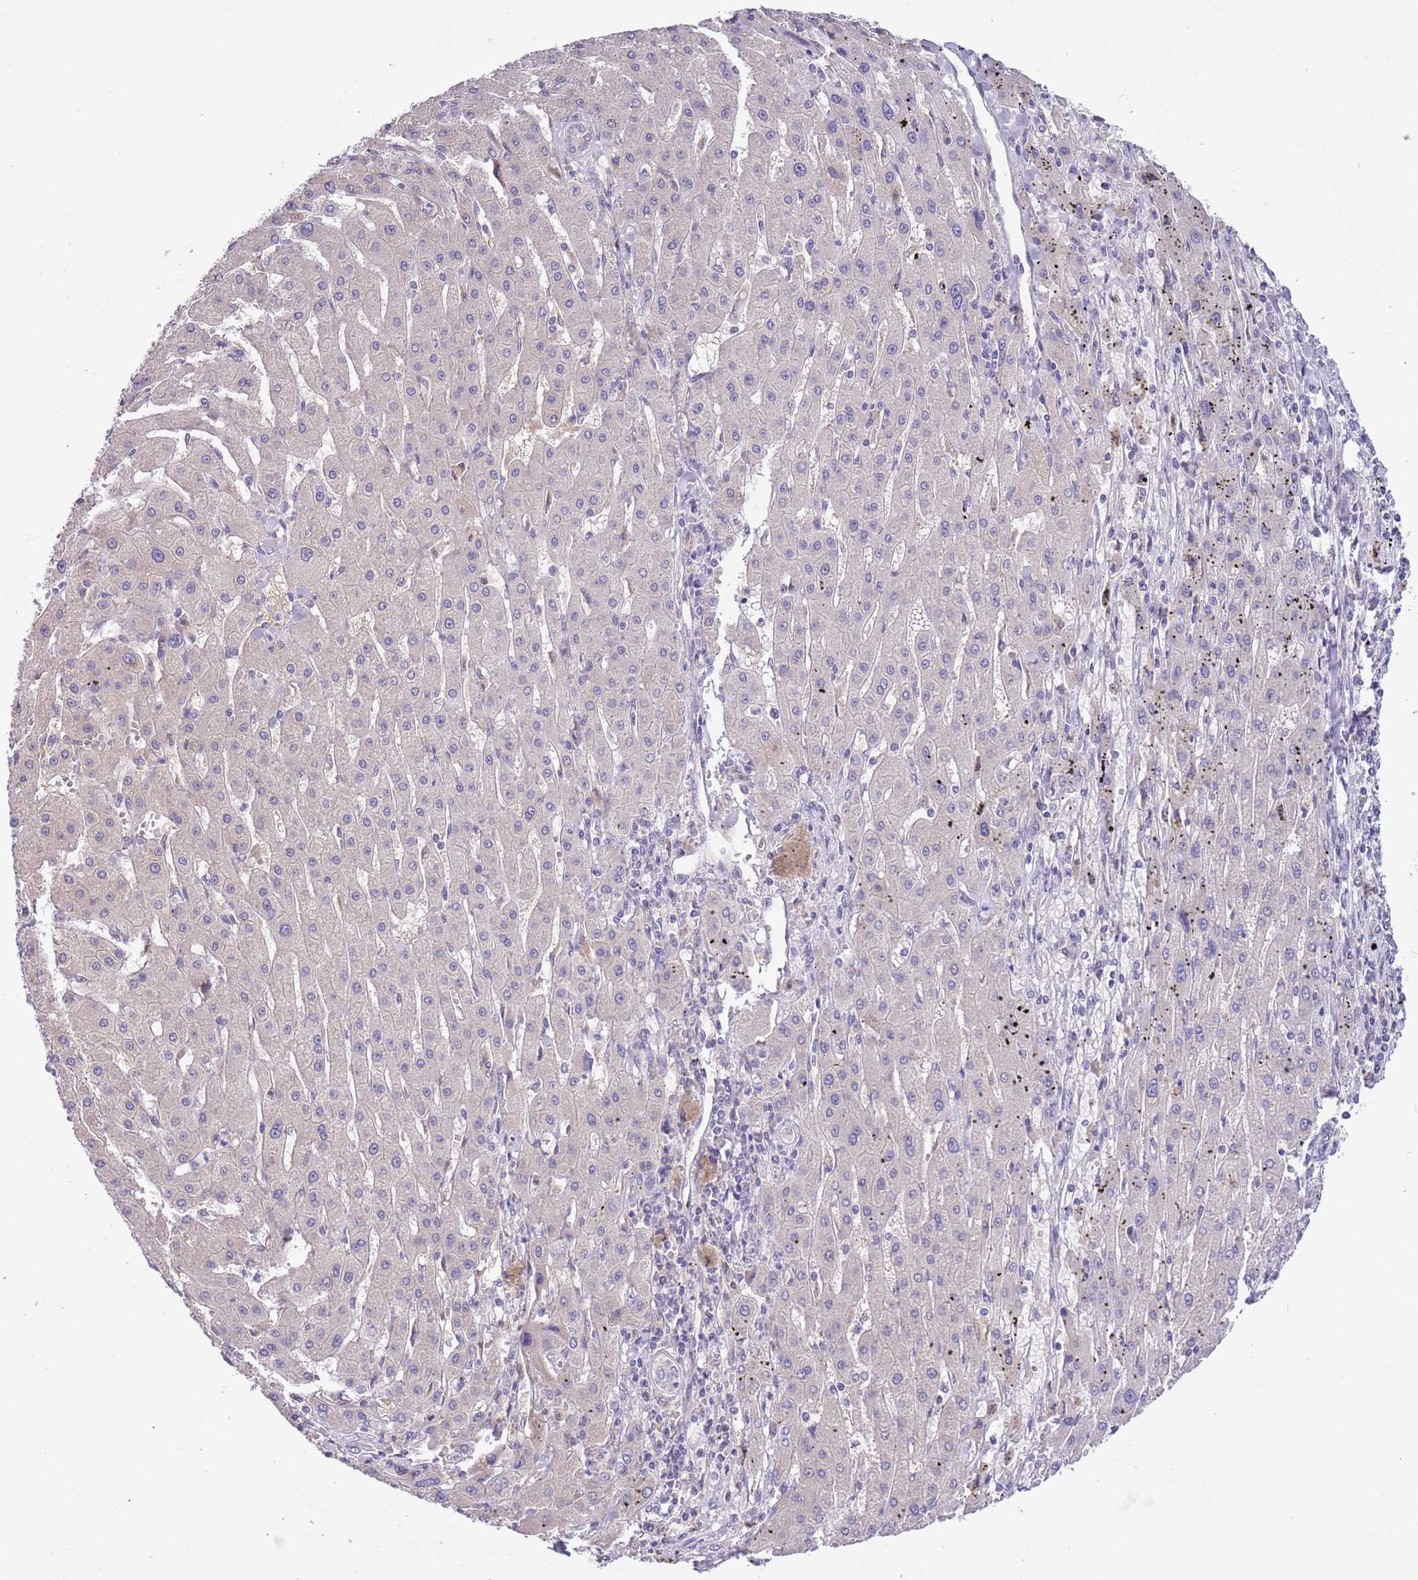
{"staining": {"intensity": "negative", "quantity": "none", "location": "none"}, "tissue": "liver cancer", "cell_type": "Tumor cells", "image_type": "cancer", "snomed": [{"axis": "morphology", "description": "Carcinoma, Hepatocellular, NOS"}, {"axis": "topography", "description": "Liver"}], "caption": "The immunohistochemistry (IHC) photomicrograph has no significant expression in tumor cells of liver hepatocellular carcinoma tissue. Brightfield microscopy of IHC stained with DAB (3,3'-diaminobenzidine) (brown) and hematoxylin (blue), captured at high magnification.", "gene": "CABYR", "patient": {"sex": "male", "age": 72}}